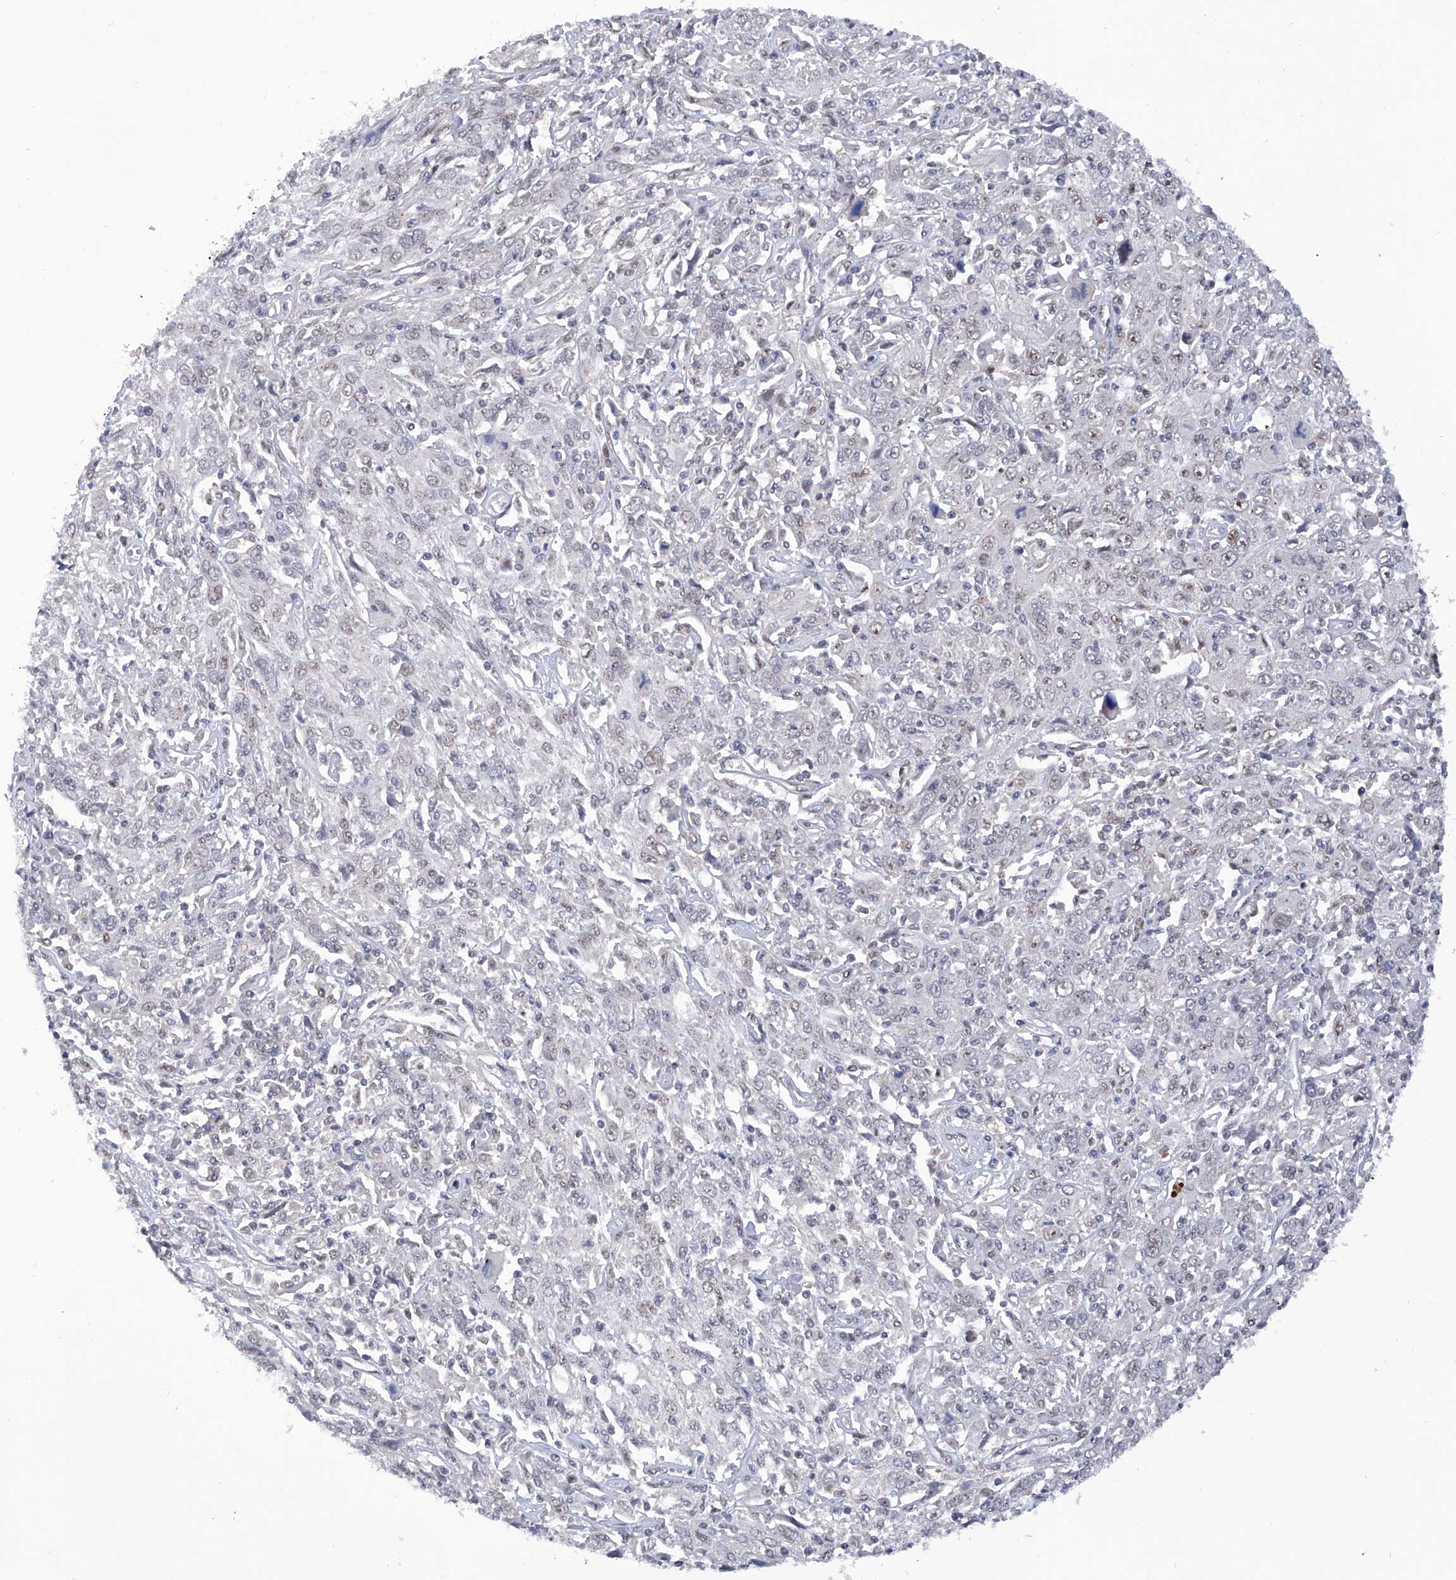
{"staining": {"intensity": "weak", "quantity": "<25%", "location": "nuclear"}, "tissue": "cervical cancer", "cell_type": "Tumor cells", "image_type": "cancer", "snomed": [{"axis": "morphology", "description": "Squamous cell carcinoma, NOS"}, {"axis": "topography", "description": "Cervix"}], "caption": "Micrograph shows no protein expression in tumor cells of cervical cancer tissue. (DAB (3,3'-diaminobenzidine) immunohistochemistry (IHC) with hematoxylin counter stain).", "gene": "RAD54L", "patient": {"sex": "female", "age": 46}}